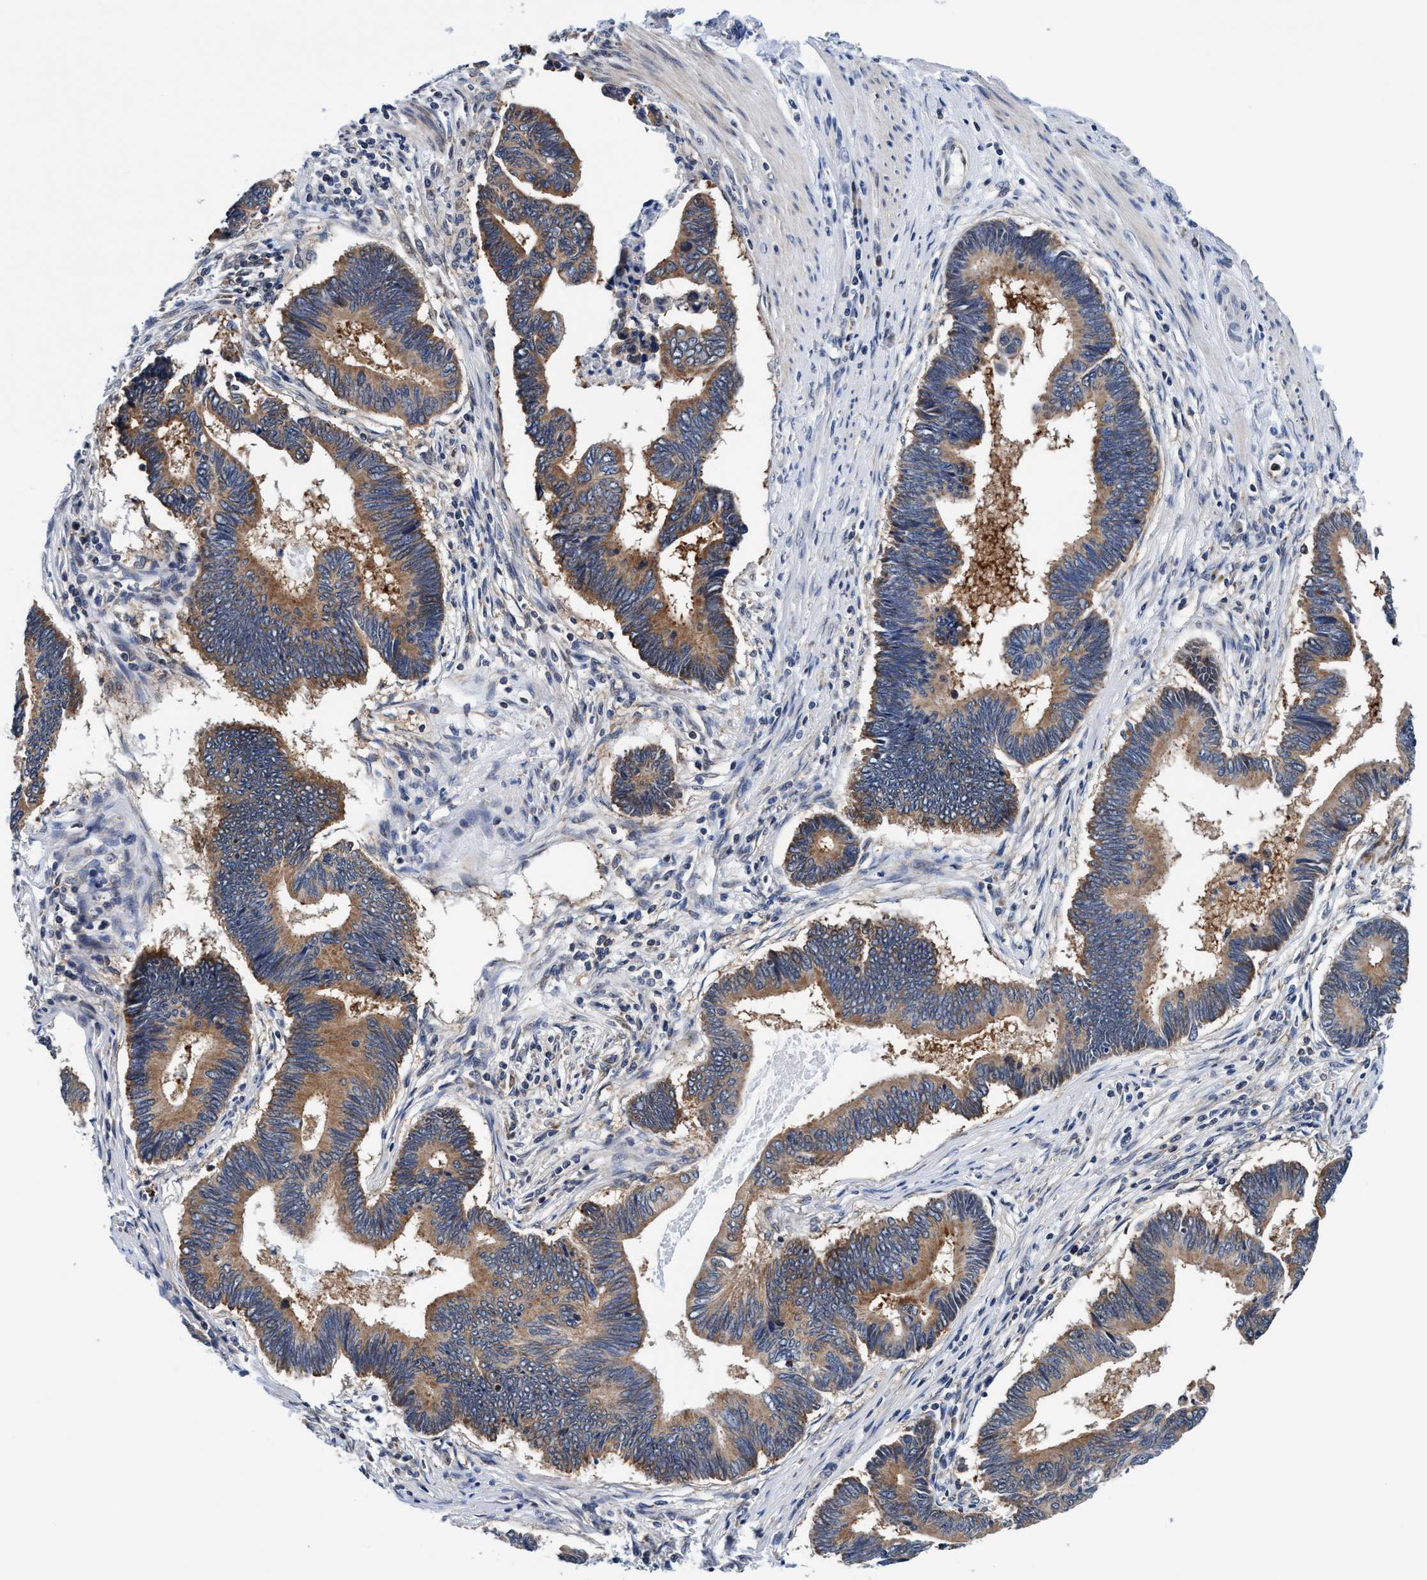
{"staining": {"intensity": "moderate", "quantity": ">75%", "location": "cytoplasmic/membranous"}, "tissue": "pancreatic cancer", "cell_type": "Tumor cells", "image_type": "cancer", "snomed": [{"axis": "morphology", "description": "Adenocarcinoma, NOS"}, {"axis": "topography", "description": "Pancreas"}], "caption": "This histopathology image shows immunohistochemistry (IHC) staining of adenocarcinoma (pancreatic), with medium moderate cytoplasmic/membranous expression in about >75% of tumor cells.", "gene": "AGAP2", "patient": {"sex": "female", "age": 70}}